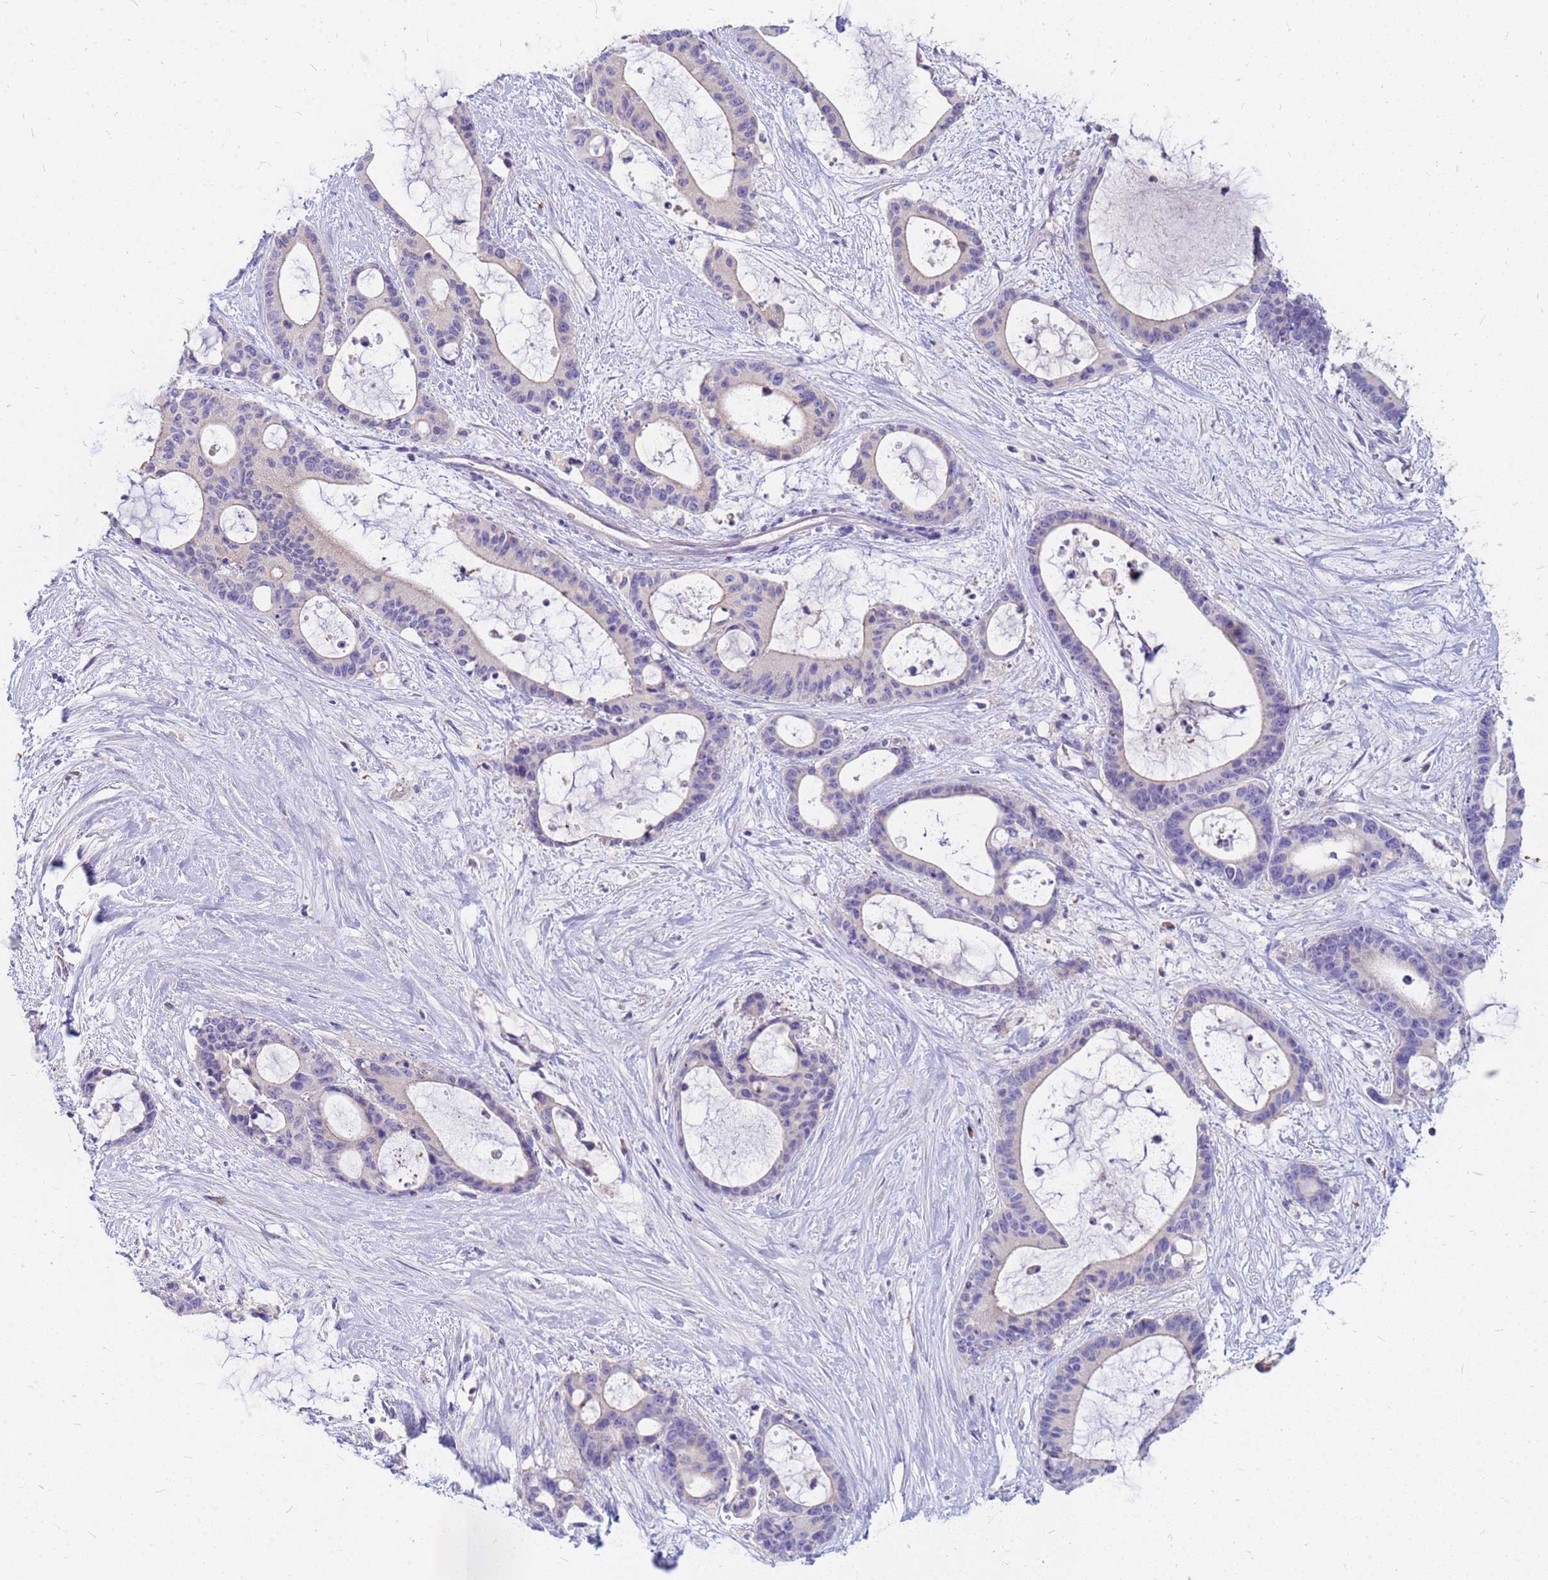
{"staining": {"intensity": "negative", "quantity": "none", "location": "none"}, "tissue": "liver cancer", "cell_type": "Tumor cells", "image_type": "cancer", "snomed": [{"axis": "morphology", "description": "Normal tissue, NOS"}, {"axis": "morphology", "description": "Cholangiocarcinoma"}, {"axis": "topography", "description": "Liver"}, {"axis": "topography", "description": "Peripheral nerve tissue"}], "caption": "DAB (3,3'-diaminobenzidine) immunohistochemical staining of liver cholangiocarcinoma exhibits no significant staining in tumor cells. (Brightfield microscopy of DAB (3,3'-diaminobenzidine) immunohistochemistry at high magnification).", "gene": "DPRX", "patient": {"sex": "female", "age": 73}}